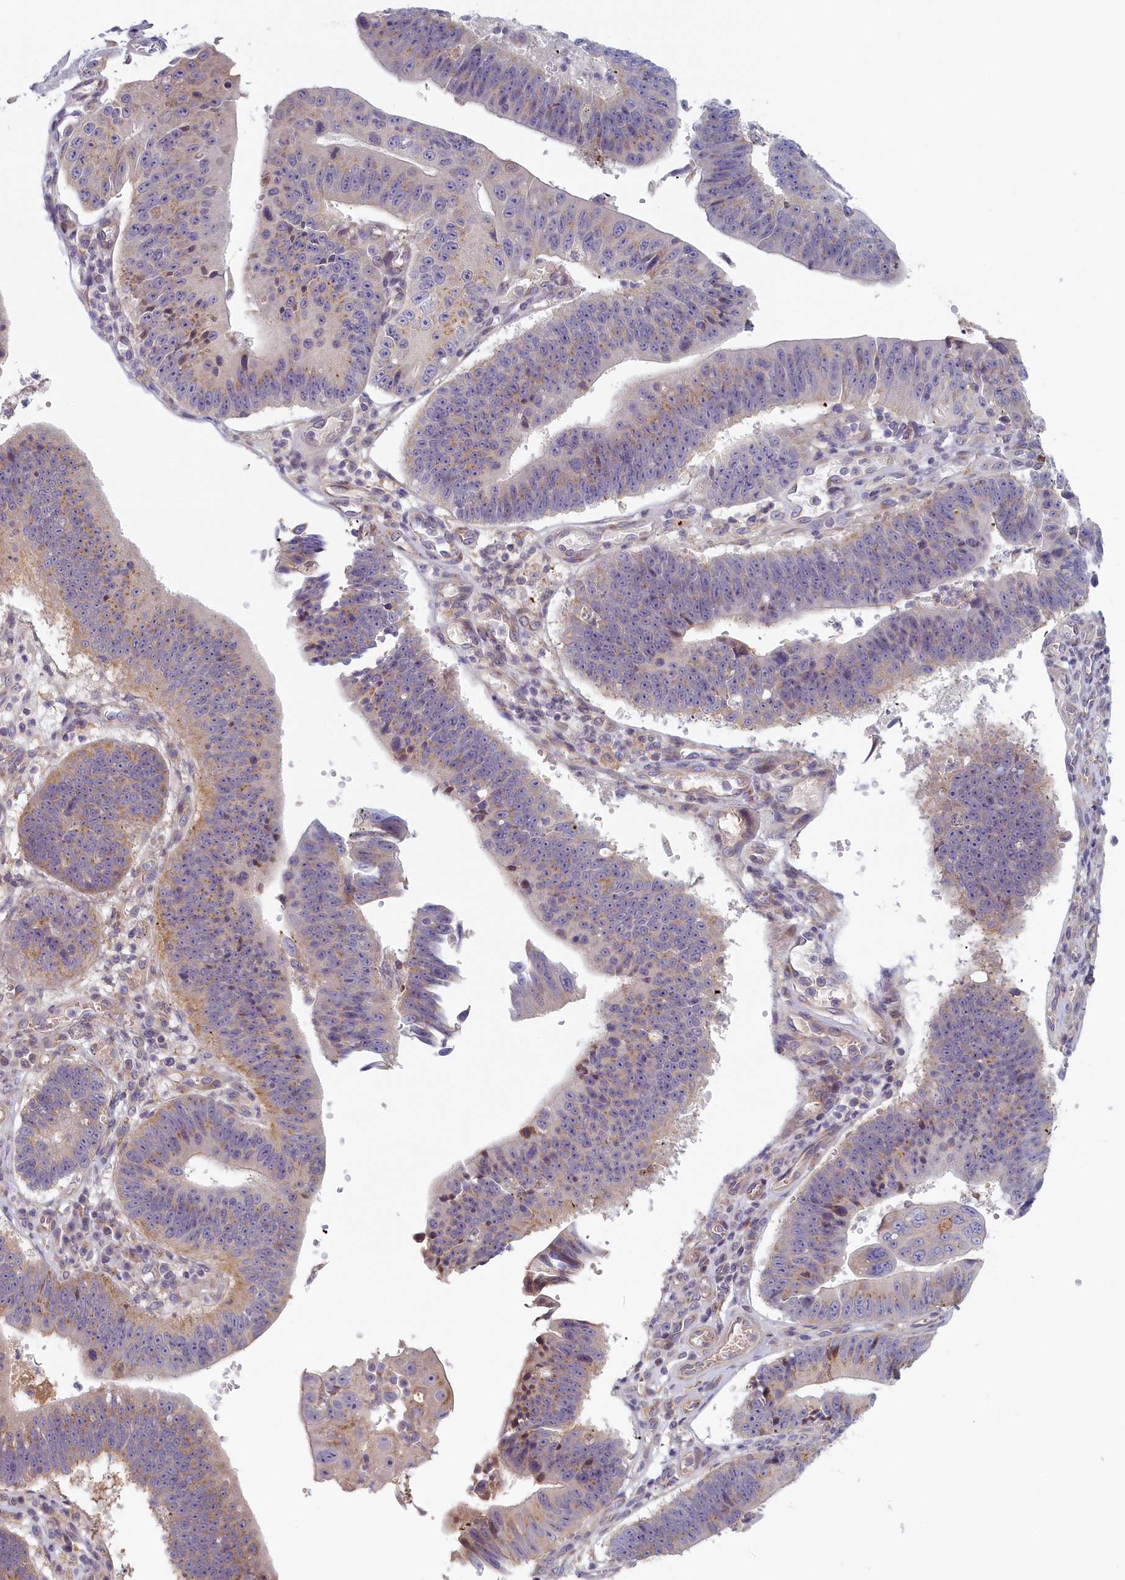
{"staining": {"intensity": "weak", "quantity": "25%-75%", "location": "cytoplasmic/membranous"}, "tissue": "stomach cancer", "cell_type": "Tumor cells", "image_type": "cancer", "snomed": [{"axis": "morphology", "description": "Adenocarcinoma, NOS"}, {"axis": "topography", "description": "Stomach"}], "caption": "Stomach adenocarcinoma stained with DAB (3,3'-diaminobenzidine) immunohistochemistry (IHC) demonstrates low levels of weak cytoplasmic/membranous expression in about 25%-75% of tumor cells.", "gene": "STX16", "patient": {"sex": "male", "age": 59}}